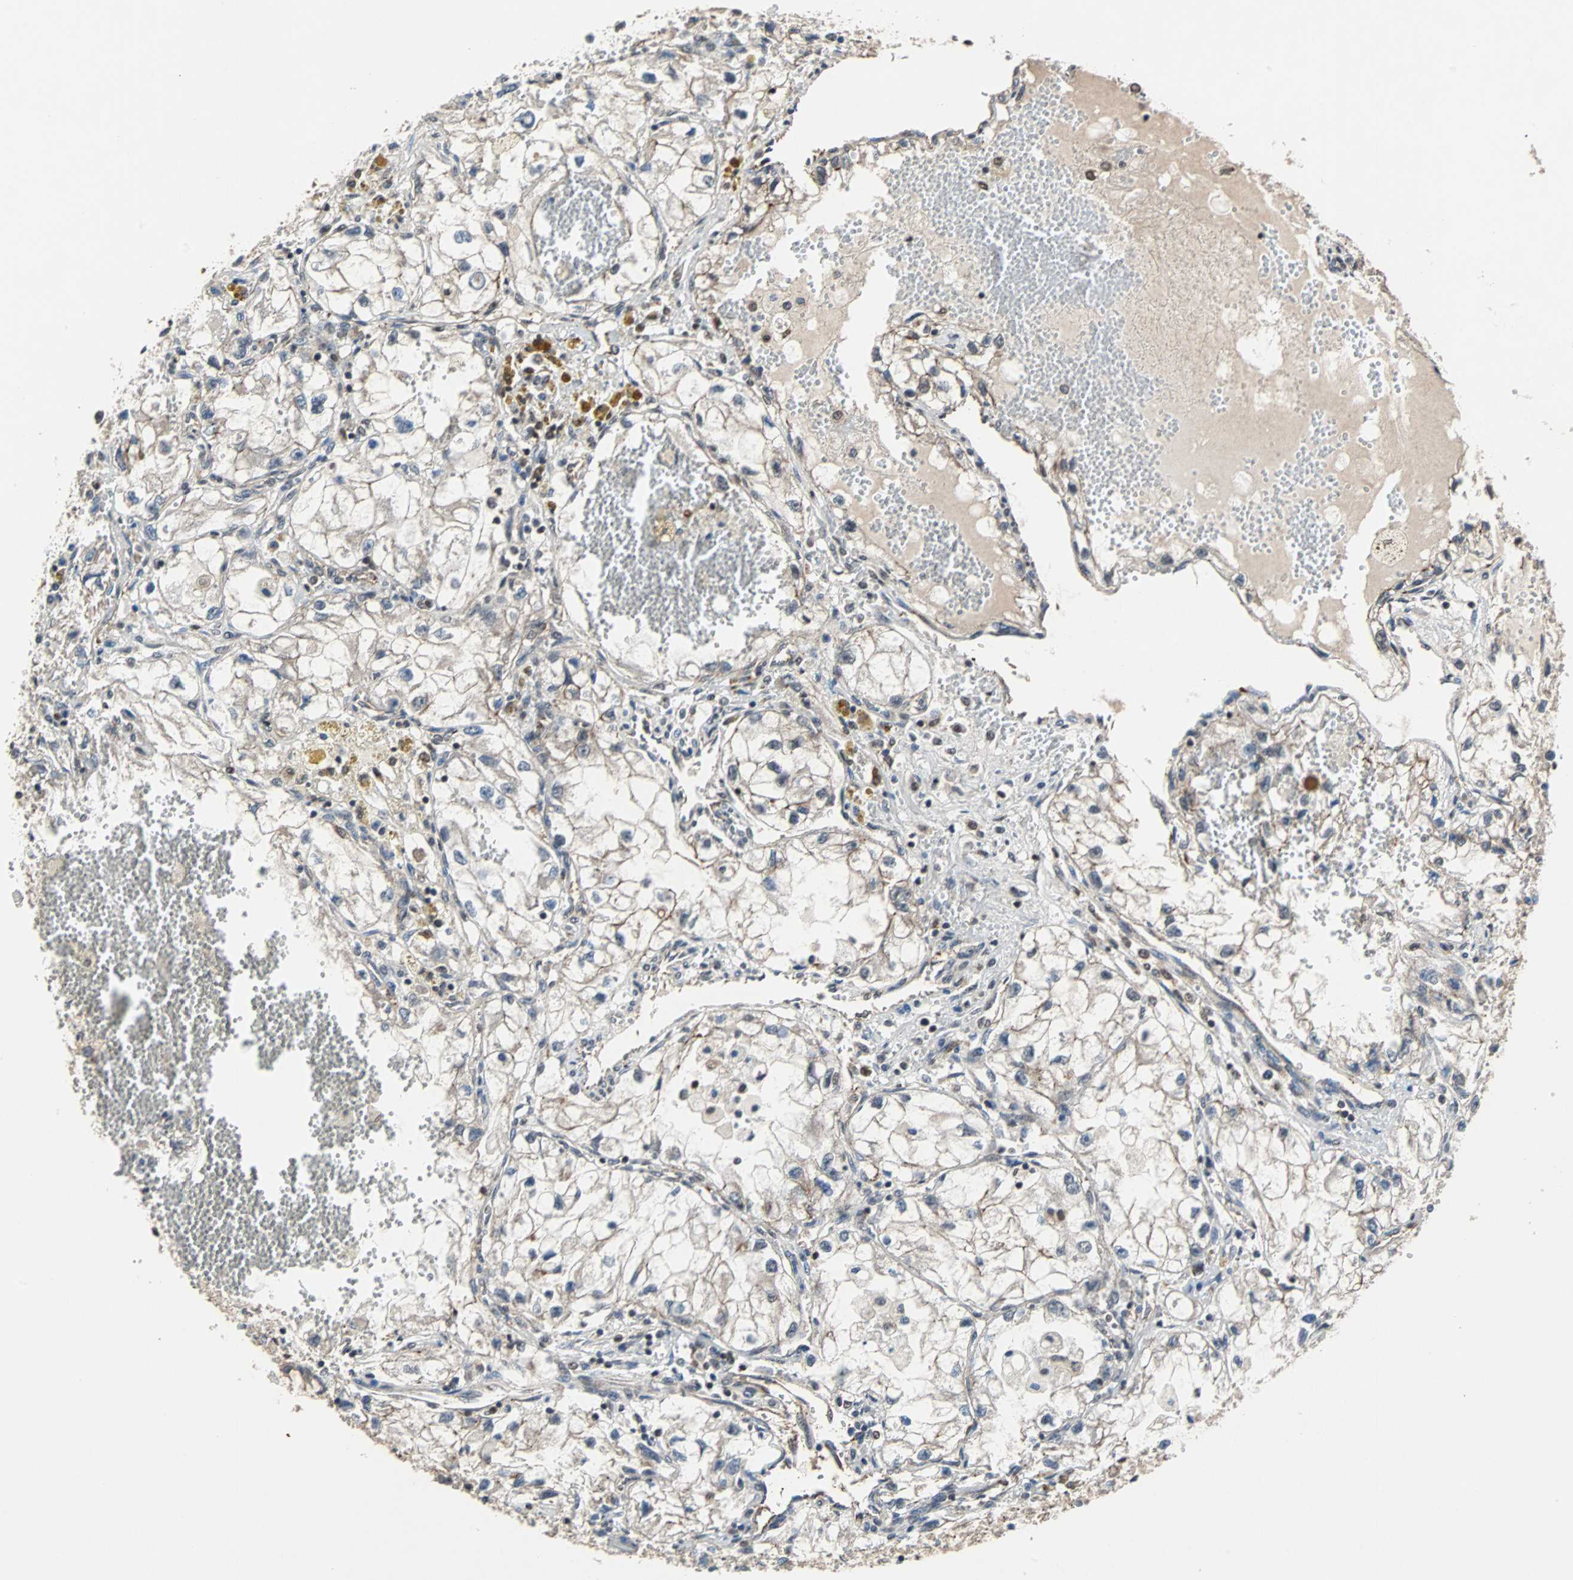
{"staining": {"intensity": "weak", "quantity": "25%-75%", "location": "cytoplasmic/membranous"}, "tissue": "renal cancer", "cell_type": "Tumor cells", "image_type": "cancer", "snomed": [{"axis": "morphology", "description": "Adenocarcinoma, NOS"}, {"axis": "topography", "description": "Kidney"}], "caption": "Protein analysis of adenocarcinoma (renal) tissue reveals weak cytoplasmic/membranous positivity in approximately 25%-75% of tumor cells.", "gene": "LSR", "patient": {"sex": "female", "age": 70}}